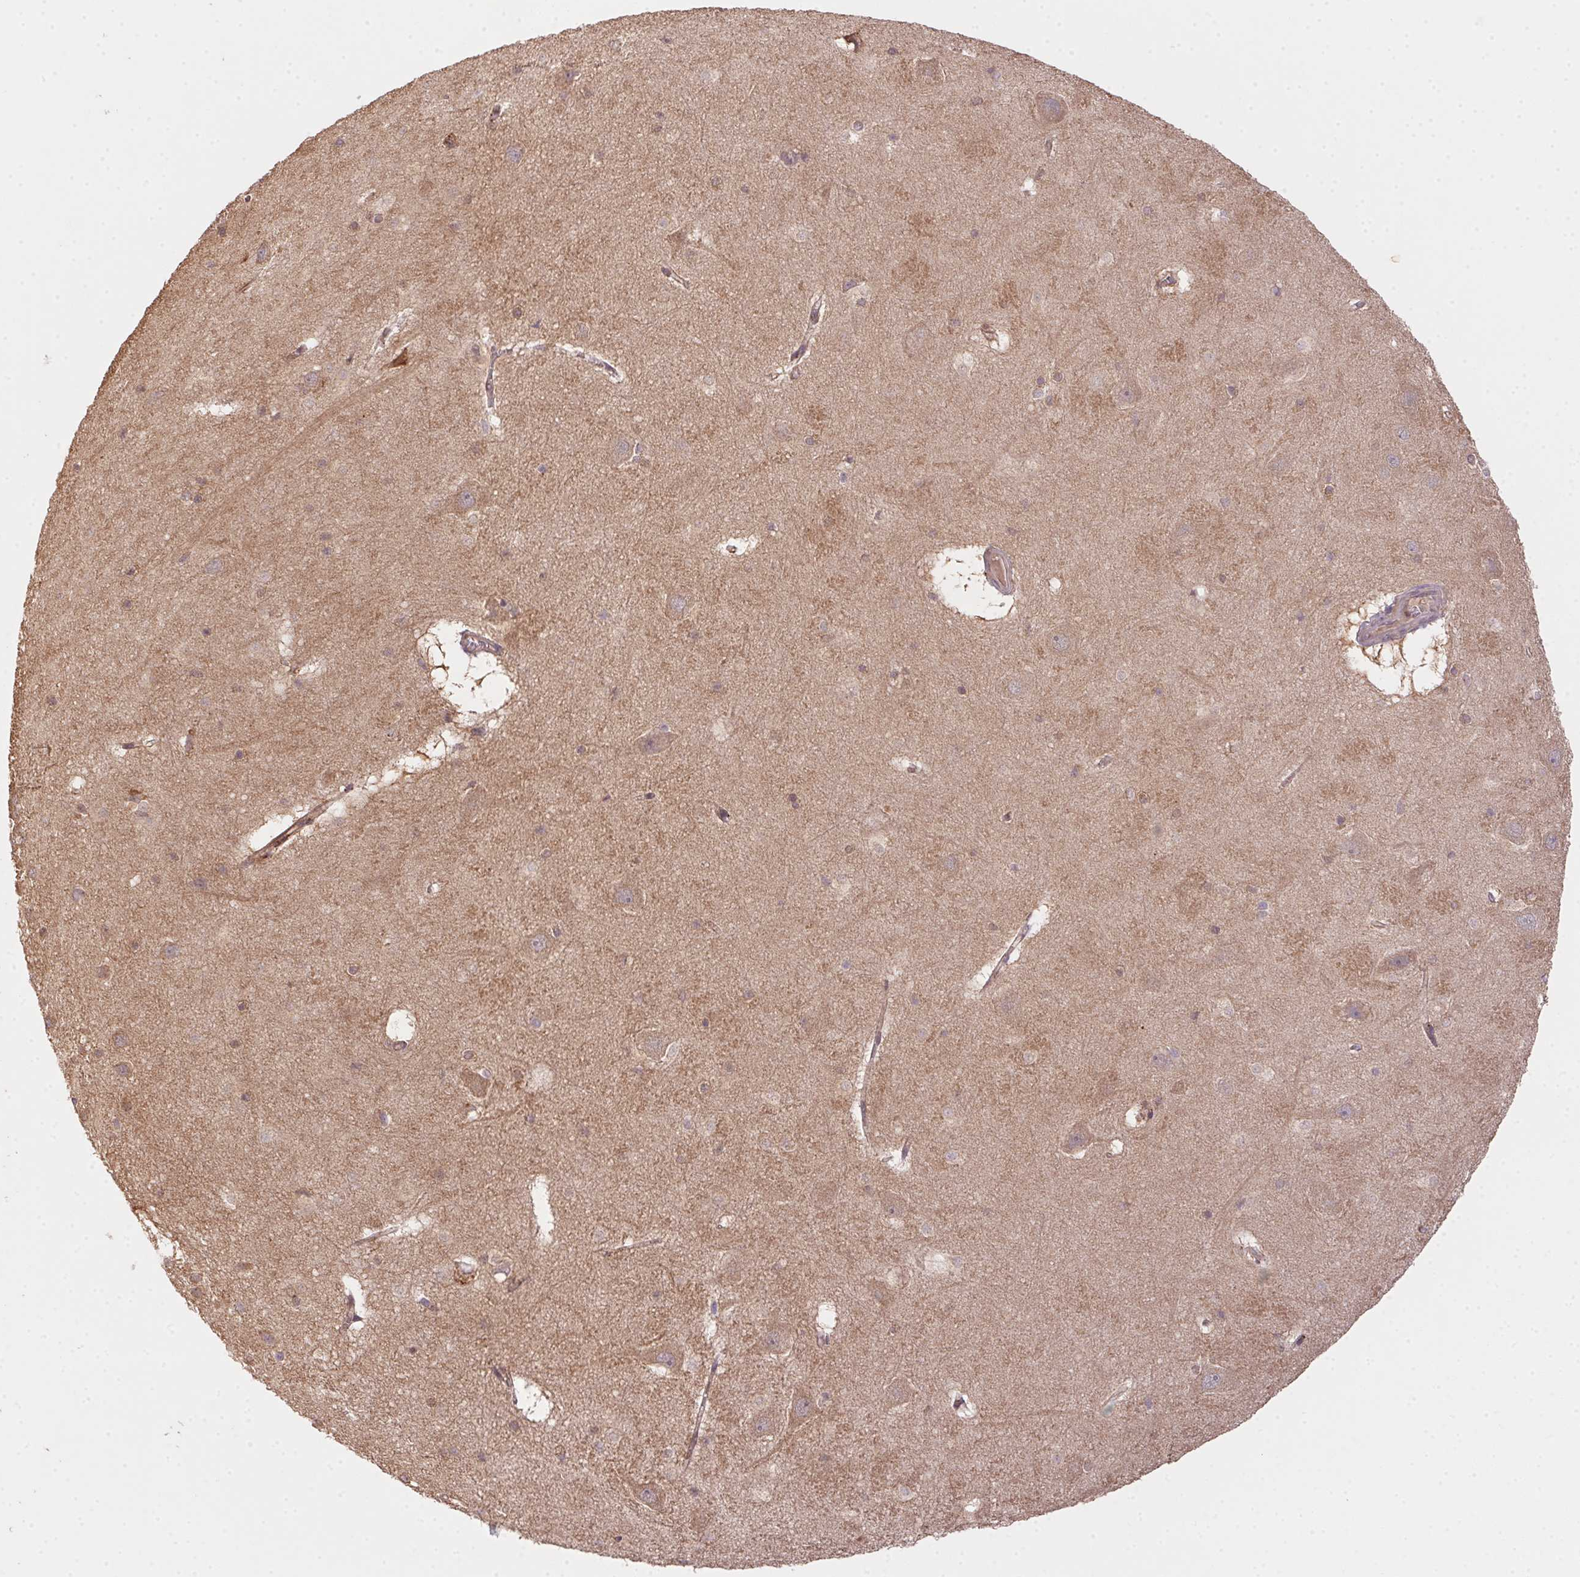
{"staining": {"intensity": "negative", "quantity": "none", "location": "none"}, "tissue": "hippocampus", "cell_type": "Glial cells", "image_type": "normal", "snomed": [{"axis": "morphology", "description": "Normal tissue, NOS"}, {"axis": "topography", "description": "Hippocampus"}], "caption": "Protein analysis of unremarkable hippocampus exhibits no significant positivity in glial cells.", "gene": "MEX3D", "patient": {"sex": "male", "age": 45}}